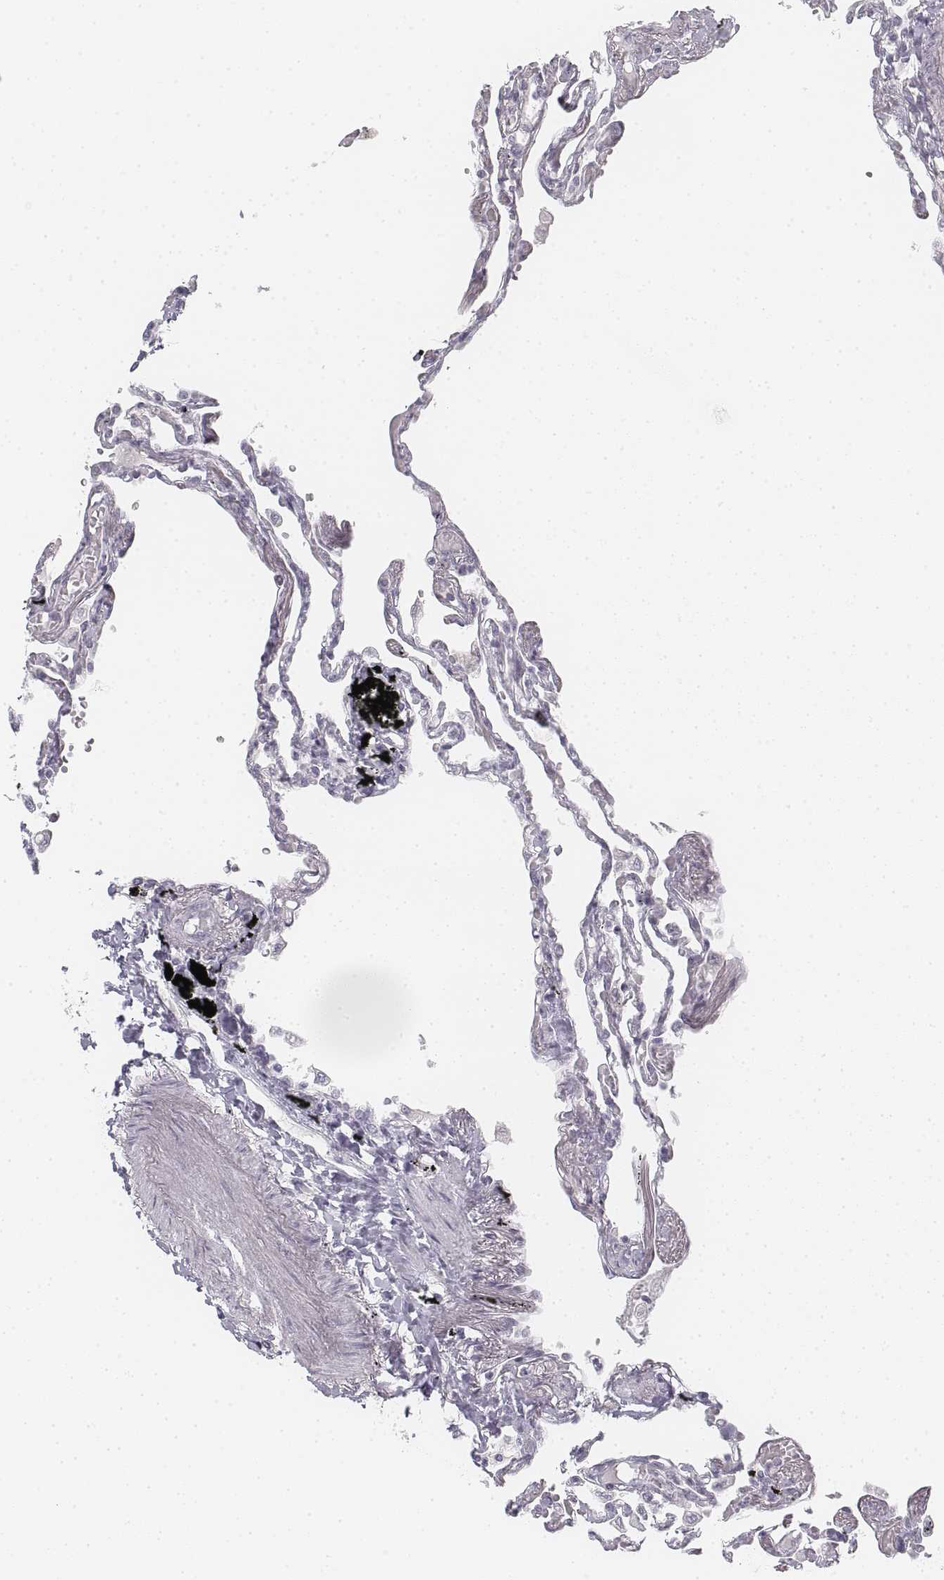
{"staining": {"intensity": "negative", "quantity": "none", "location": "none"}, "tissue": "lung", "cell_type": "Alveolar cells", "image_type": "normal", "snomed": [{"axis": "morphology", "description": "Normal tissue, NOS"}, {"axis": "morphology", "description": "Adenocarcinoma, NOS"}, {"axis": "topography", "description": "Cartilage tissue"}, {"axis": "topography", "description": "Lung"}], "caption": "High magnification brightfield microscopy of normal lung stained with DAB (brown) and counterstained with hematoxylin (blue): alveolar cells show no significant positivity. (Brightfield microscopy of DAB (3,3'-diaminobenzidine) immunohistochemistry (IHC) at high magnification).", "gene": "KRT25", "patient": {"sex": "female", "age": 67}}